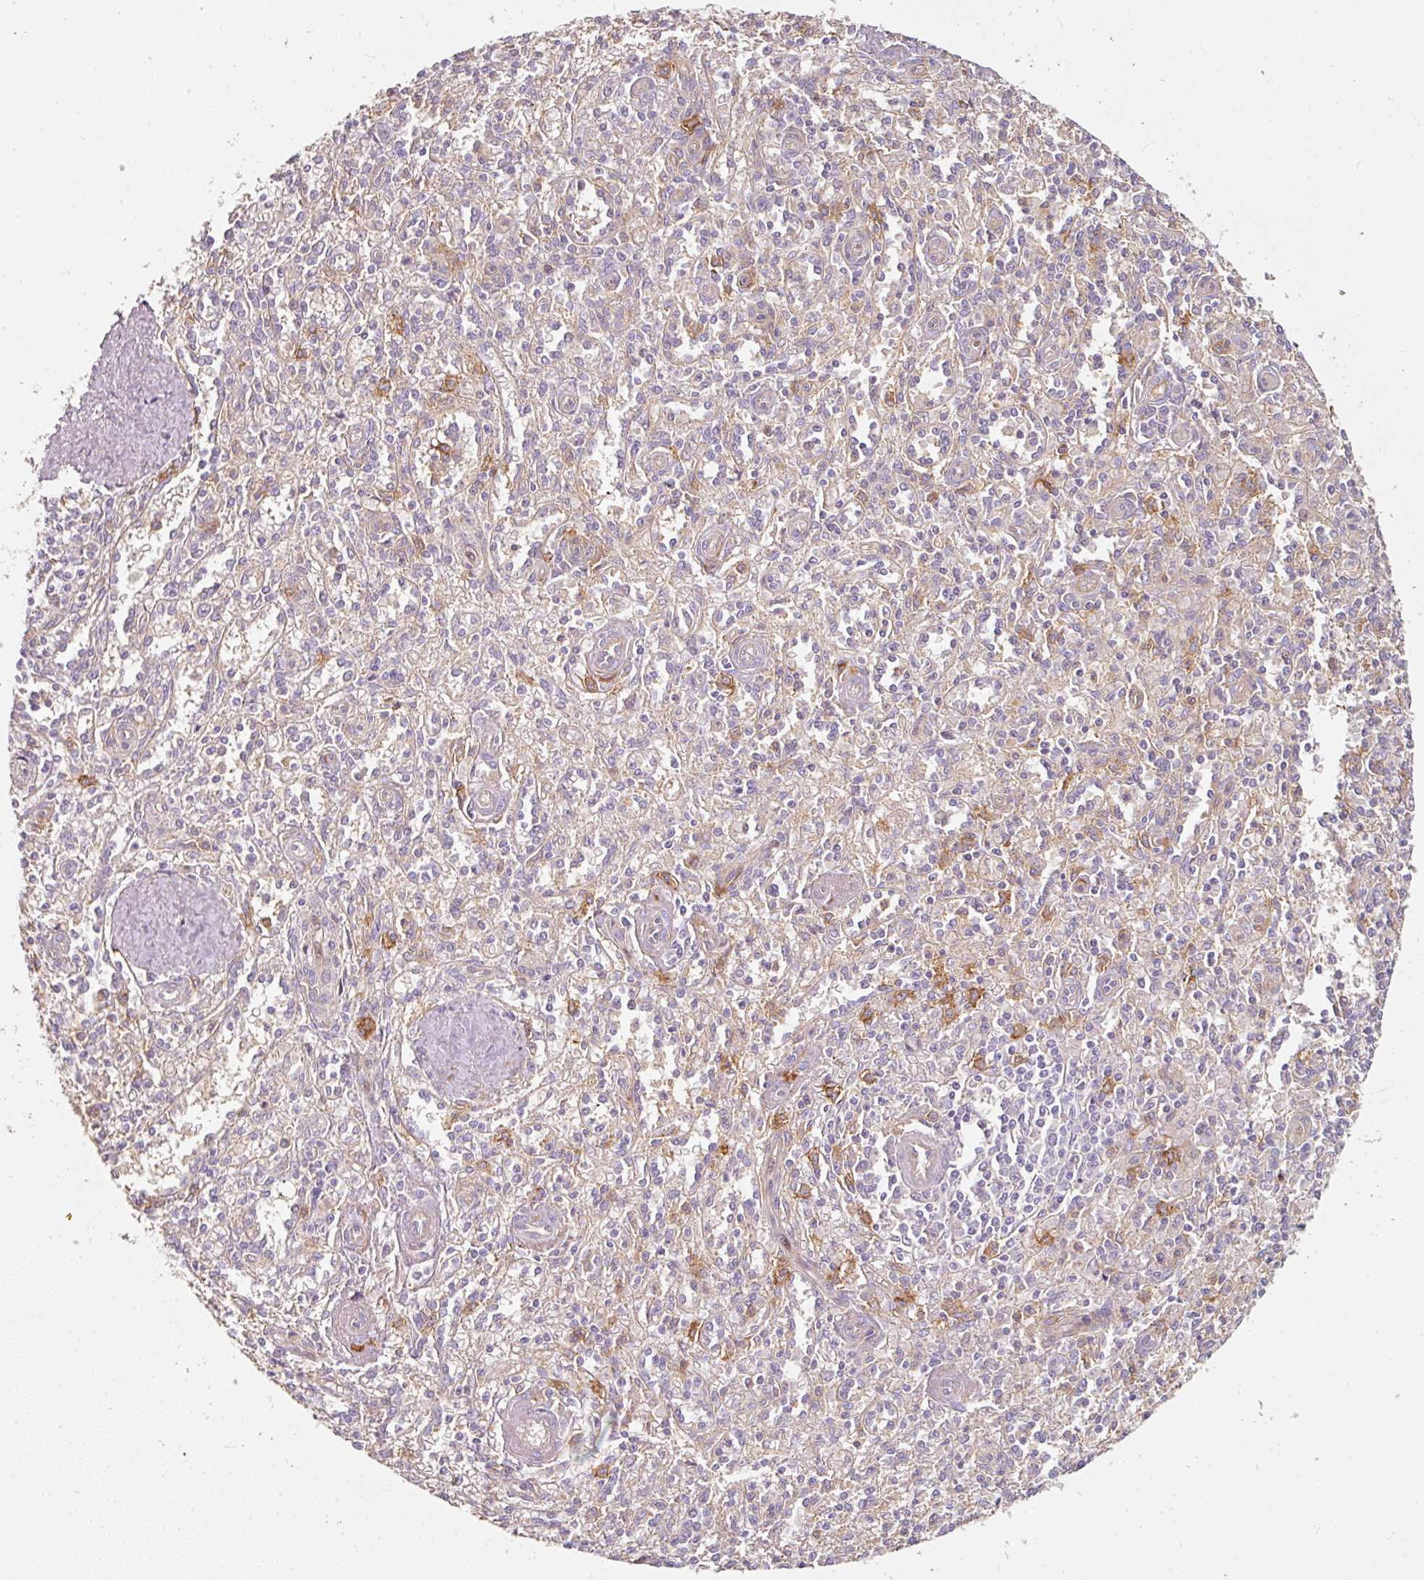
{"staining": {"intensity": "moderate", "quantity": "<25%", "location": "cytoplasmic/membranous"}, "tissue": "spleen", "cell_type": "Cells in red pulp", "image_type": "normal", "snomed": [{"axis": "morphology", "description": "Normal tissue, NOS"}, {"axis": "topography", "description": "Spleen"}], "caption": "A histopathology image of human spleen stained for a protein exhibits moderate cytoplasmic/membranous brown staining in cells in red pulp. The protein is stained brown, and the nuclei are stained in blue (DAB (3,3'-diaminobenzidine) IHC with brightfield microscopy, high magnification).", "gene": "IQGAP2", "patient": {"sex": "female", "age": 70}}